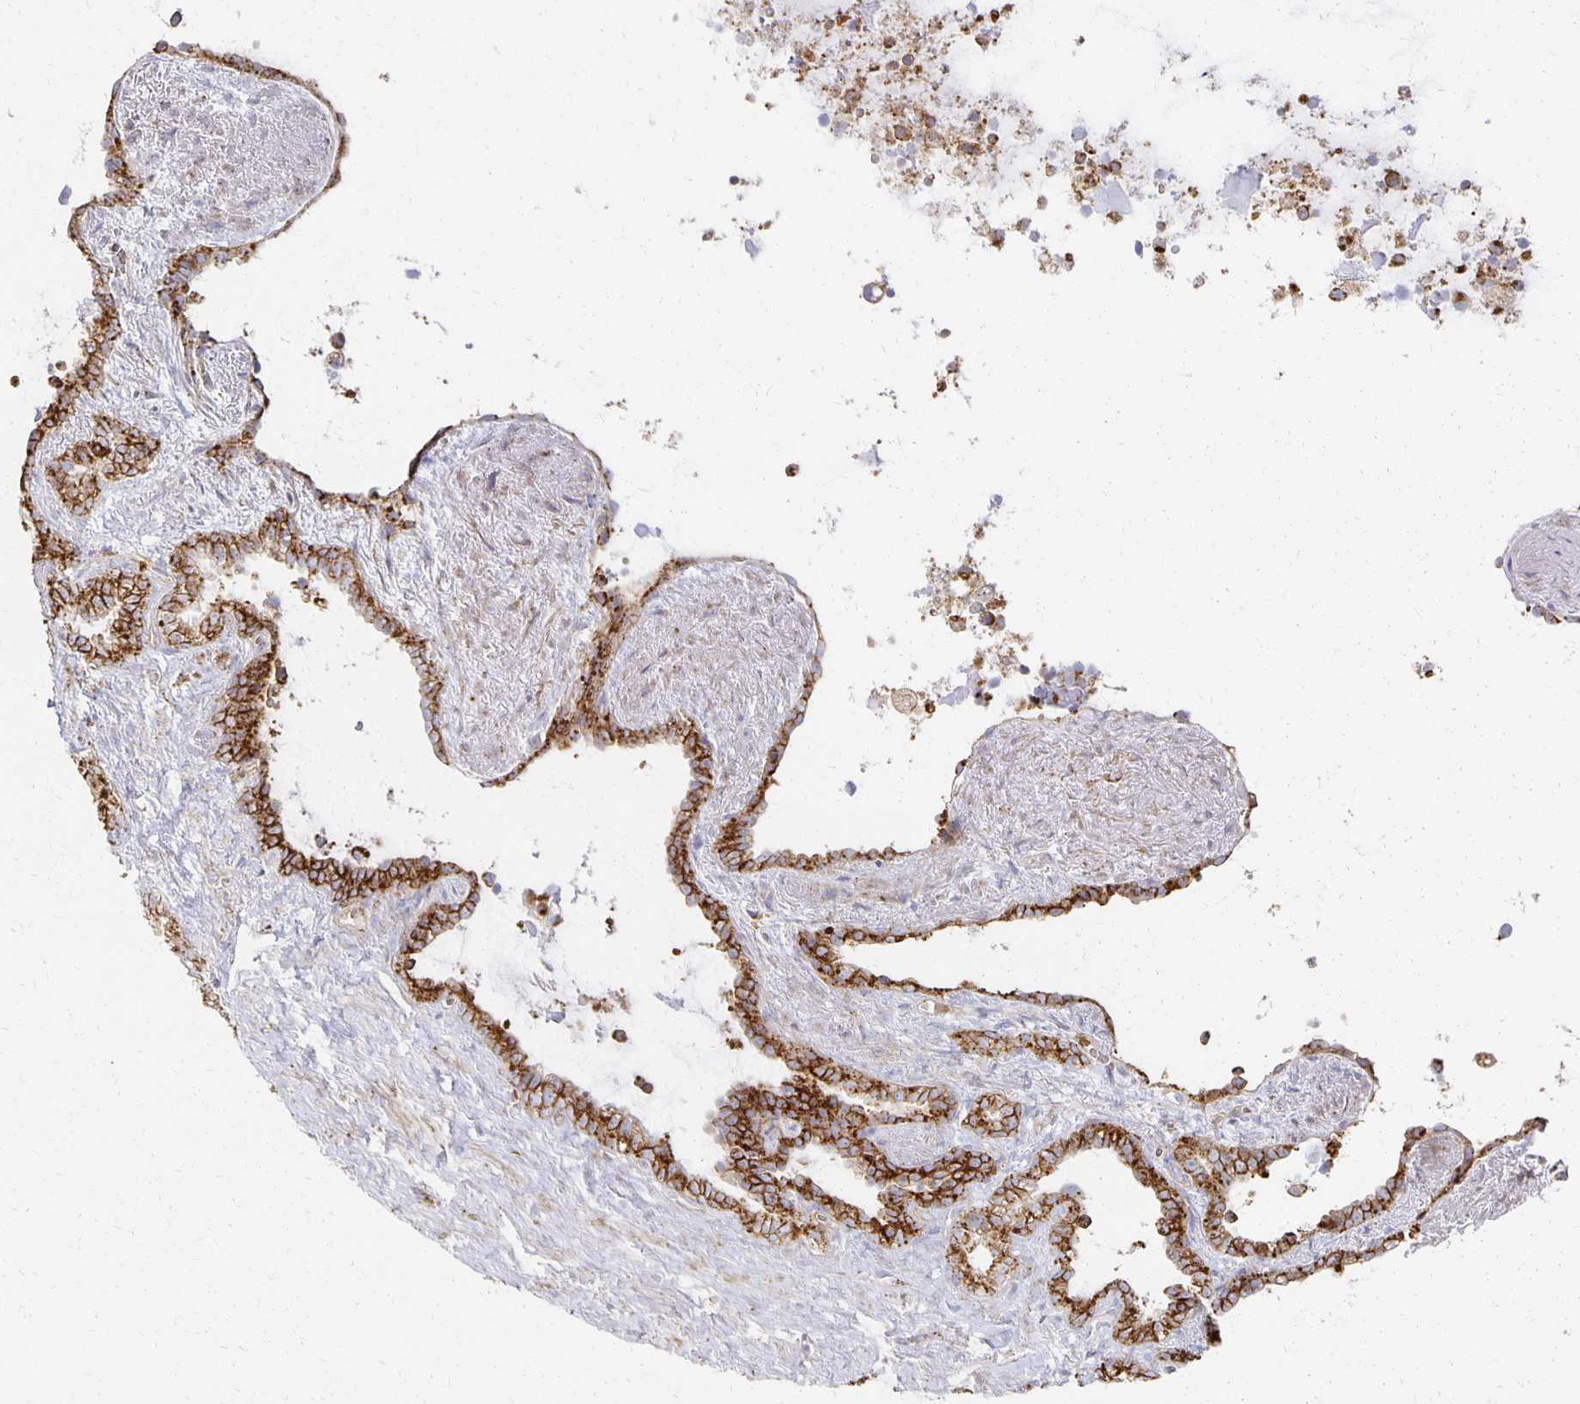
{"staining": {"intensity": "strong", "quantity": ">75%", "location": "cytoplasmic/membranous"}, "tissue": "seminal vesicle", "cell_type": "Glandular cells", "image_type": "normal", "snomed": [{"axis": "morphology", "description": "Normal tissue, NOS"}, {"axis": "topography", "description": "Seminal veicle"}], "caption": "Seminal vesicle stained with a brown dye displays strong cytoplasmic/membranous positive positivity in about >75% of glandular cells.", "gene": "TAAR1", "patient": {"sex": "male", "age": 76}}